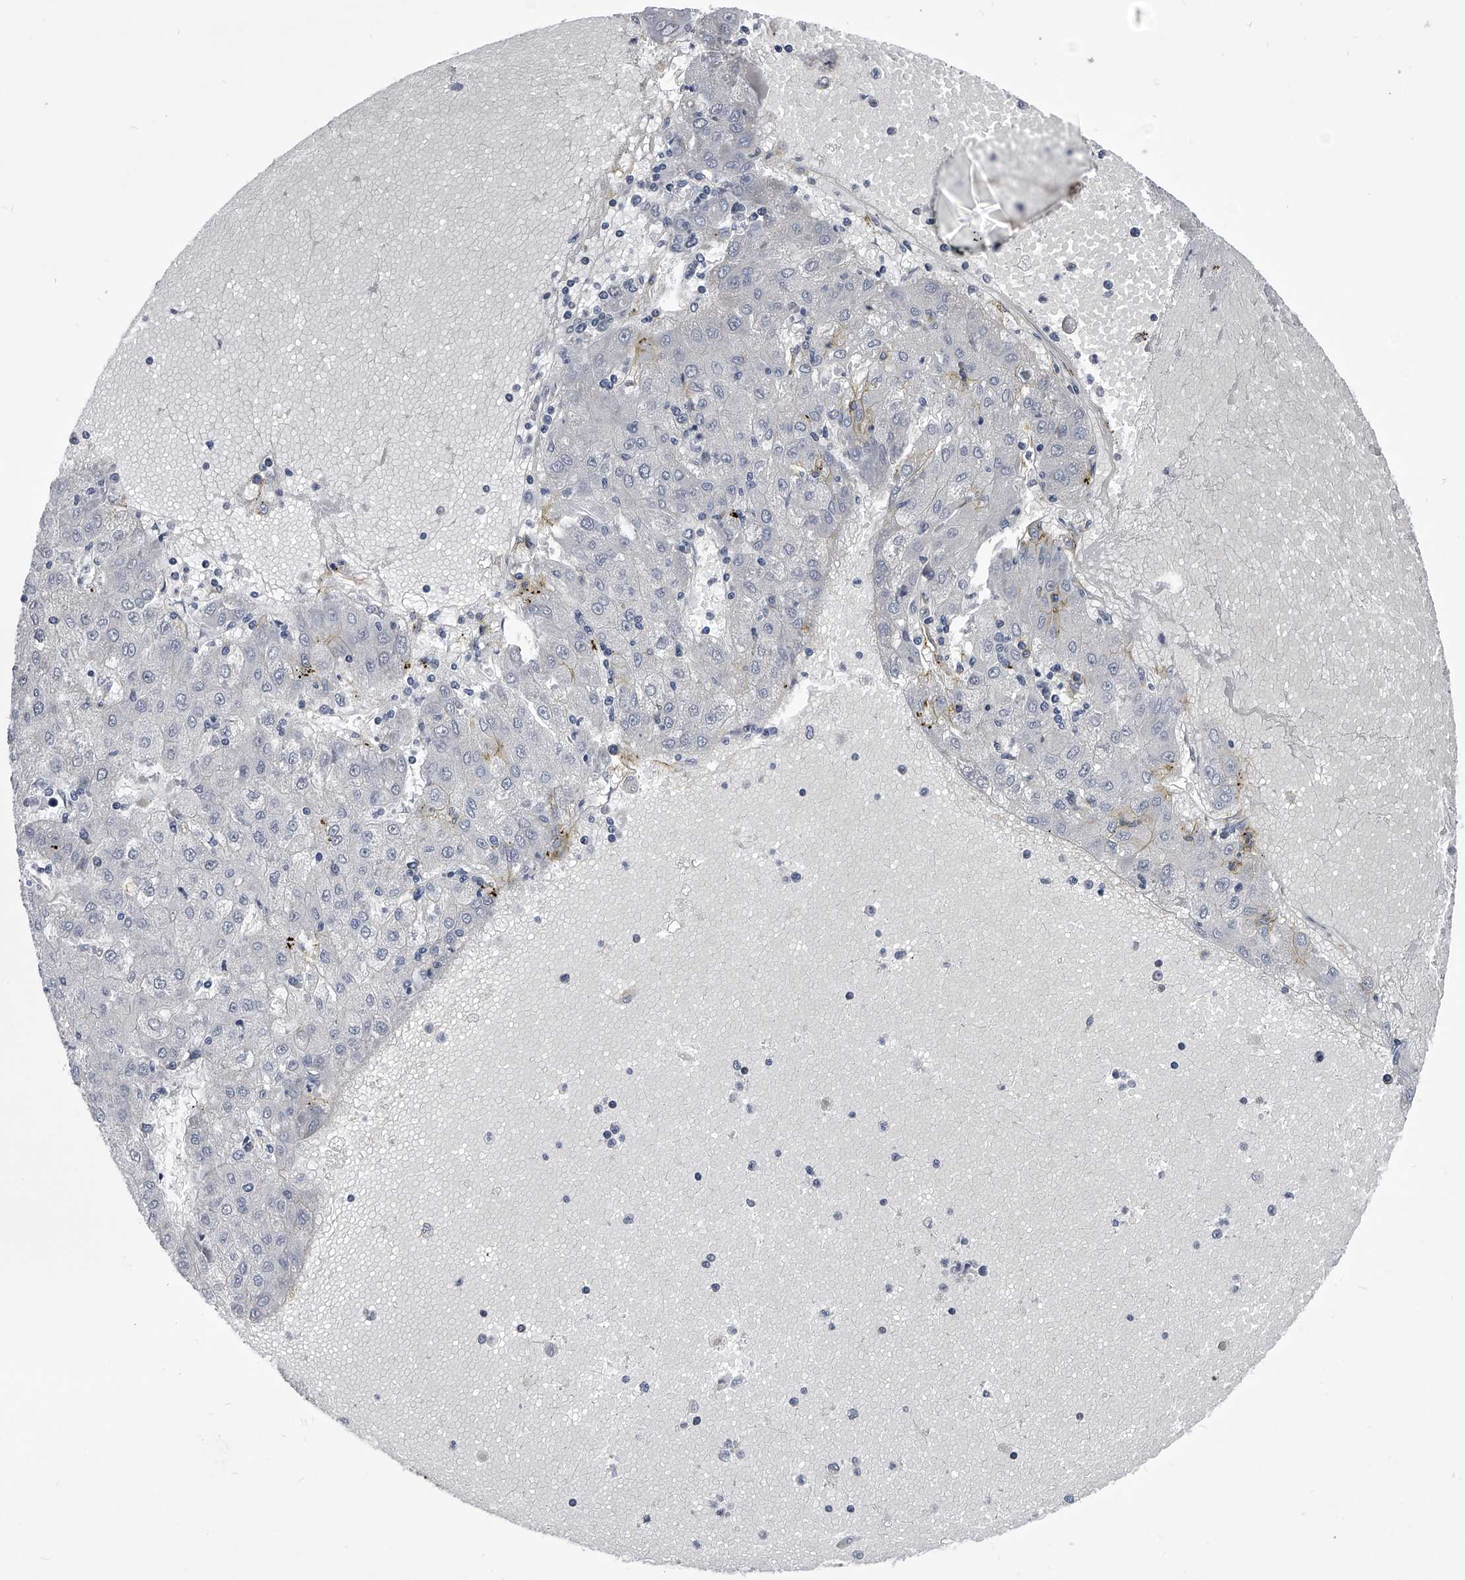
{"staining": {"intensity": "negative", "quantity": "none", "location": "none"}, "tissue": "liver cancer", "cell_type": "Tumor cells", "image_type": "cancer", "snomed": [{"axis": "morphology", "description": "Carcinoma, Hepatocellular, NOS"}, {"axis": "topography", "description": "Liver"}], "caption": "Immunohistochemistry photomicrograph of human liver cancer stained for a protein (brown), which displays no expression in tumor cells. Nuclei are stained in blue.", "gene": "ZNF76", "patient": {"sex": "male", "age": 72}}